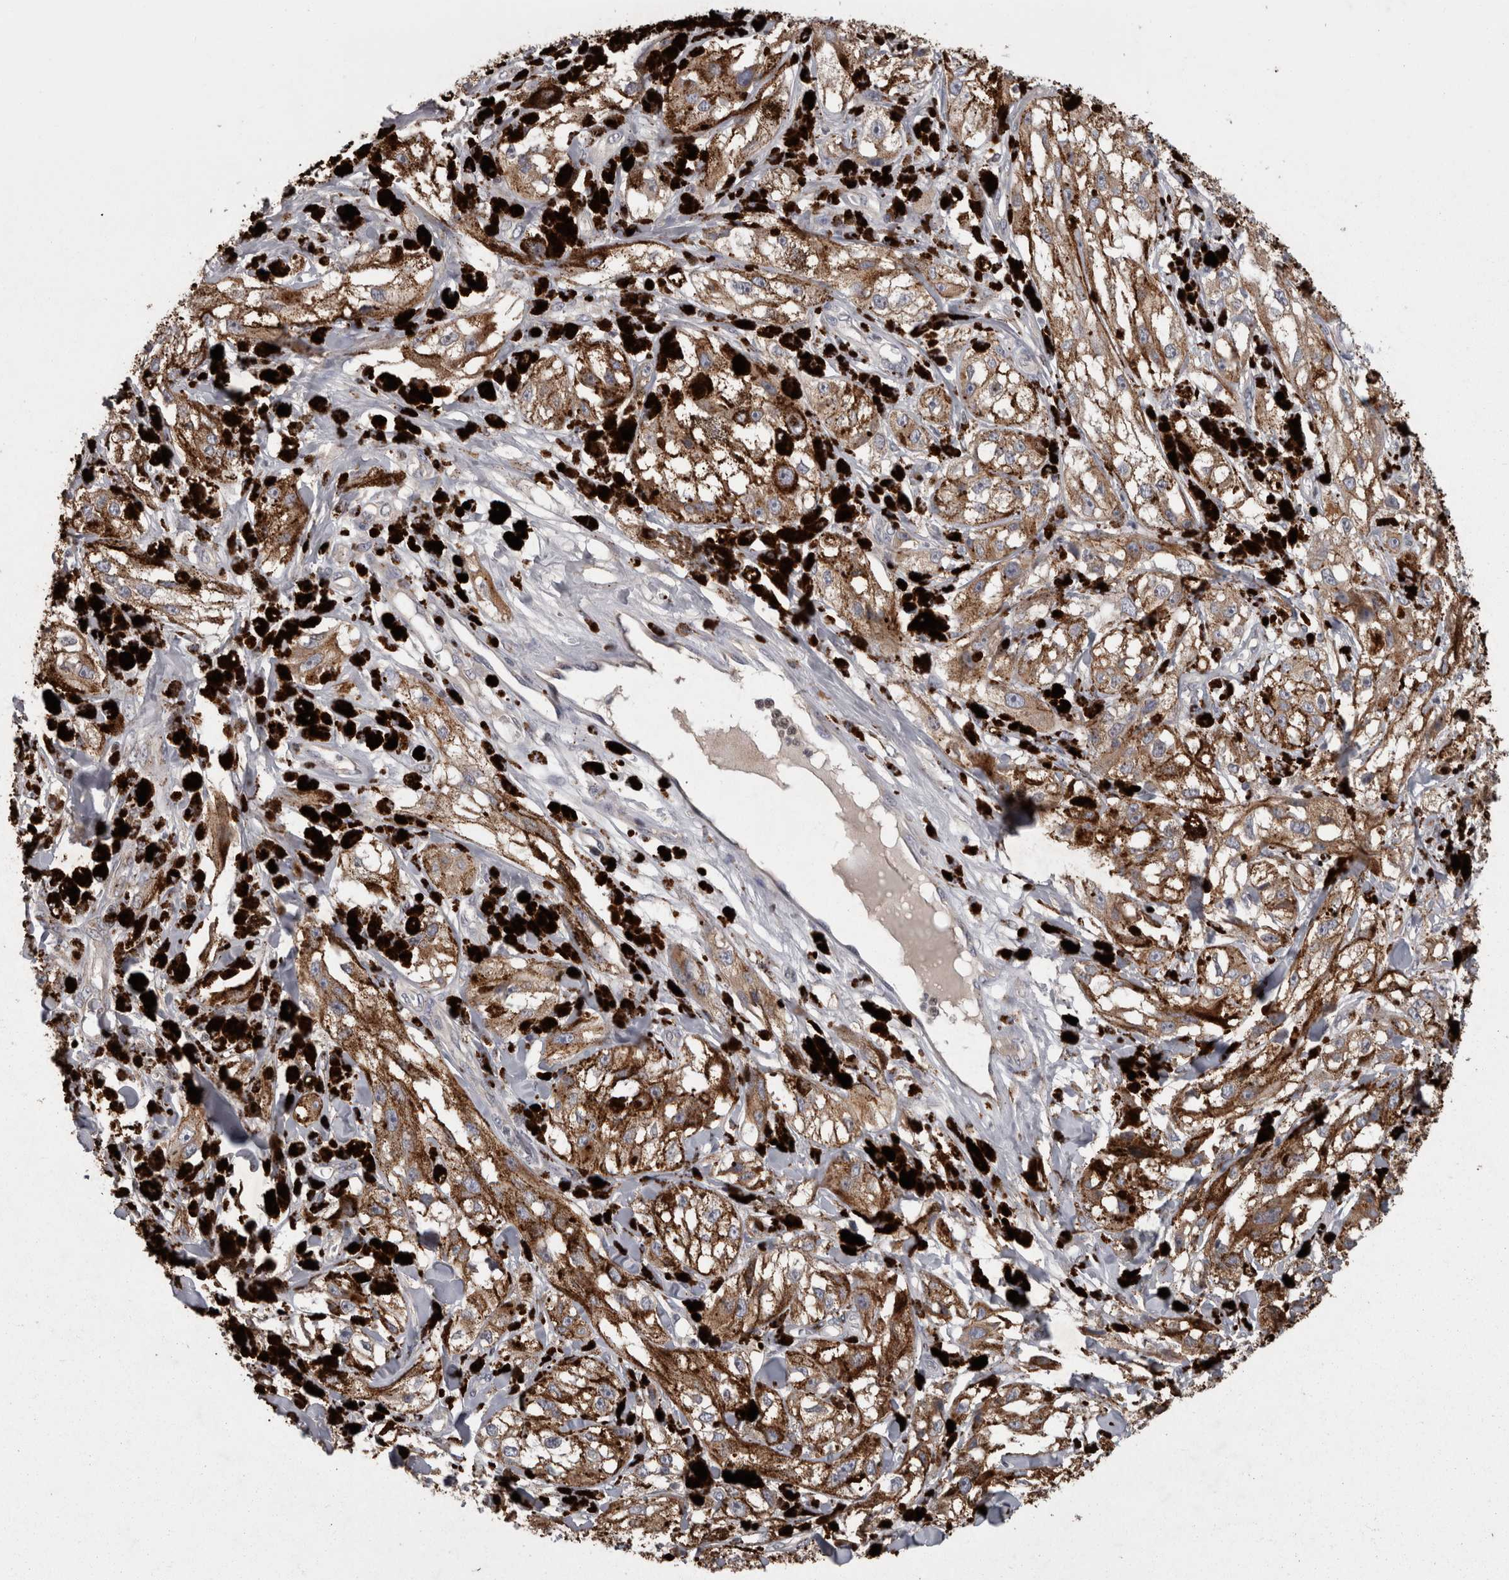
{"staining": {"intensity": "moderate", "quantity": ">75%", "location": "cytoplasmic/membranous"}, "tissue": "melanoma", "cell_type": "Tumor cells", "image_type": "cancer", "snomed": [{"axis": "morphology", "description": "Malignant melanoma, NOS"}, {"axis": "topography", "description": "Skin"}], "caption": "Protein expression analysis of human melanoma reveals moderate cytoplasmic/membranous expression in about >75% of tumor cells. (Brightfield microscopy of DAB IHC at high magnification).", "gene": "PCM1", "patient": {"sex": "male", "age": 88}}